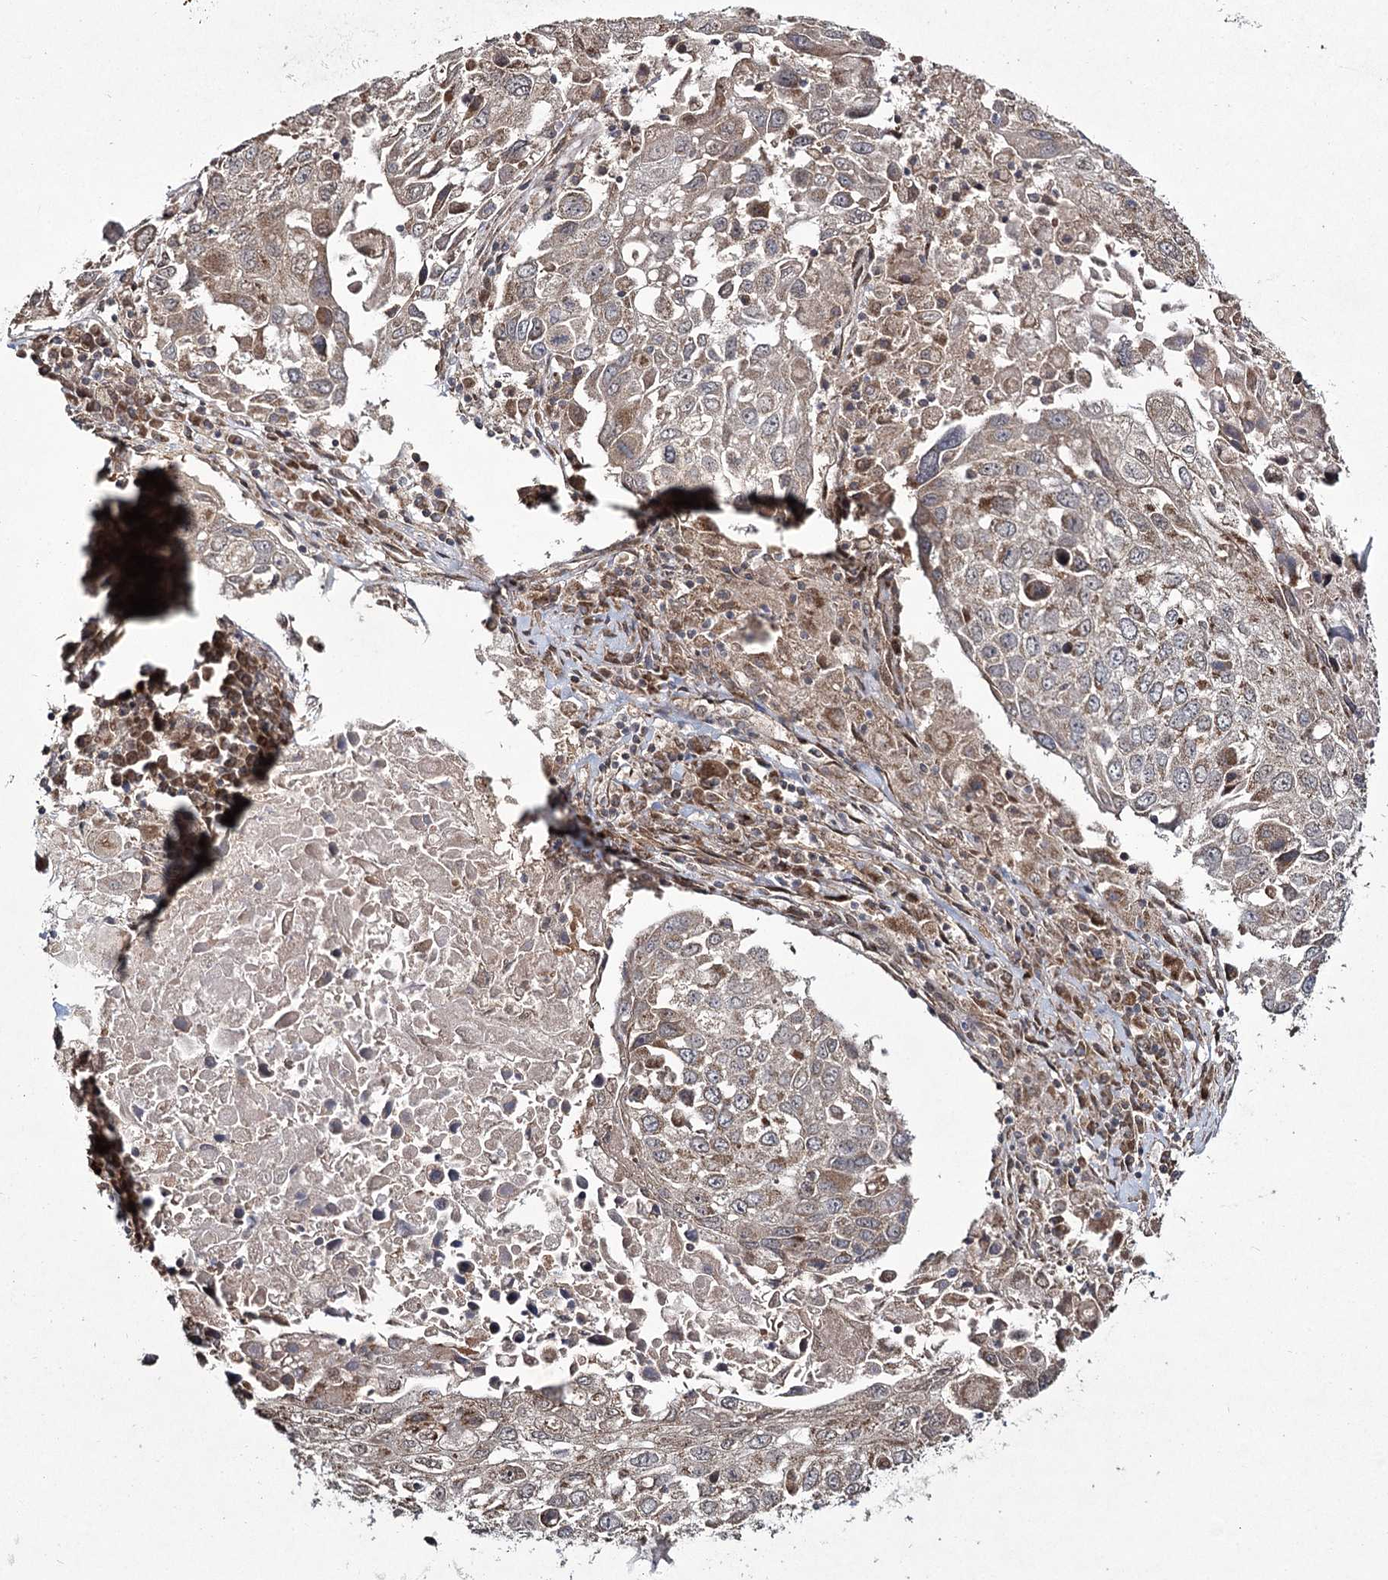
{"staining": {"intensity": "weak", "quantity": "25%-75%", "location": "cytoplasmic/membranous"}, "tissue": "lung cancer", "cell_type": "Tumor cells", "image_type": "cancer", "snomed": [{"axis": "morphology", "description": "Squamous cell carcinoma, NOS"}, {"axis": "topography", "description": "Lung"}], "caption": "This micrograph demonstrates immunohistochemistry staining of human lung cancer (squamous cell carcinoma), with low weak cytoplasmic/membranous expression in about 25%-75% of tumor cells.", "gene": "TRNT1", "patient": {"sex": "male", "age": 65}}